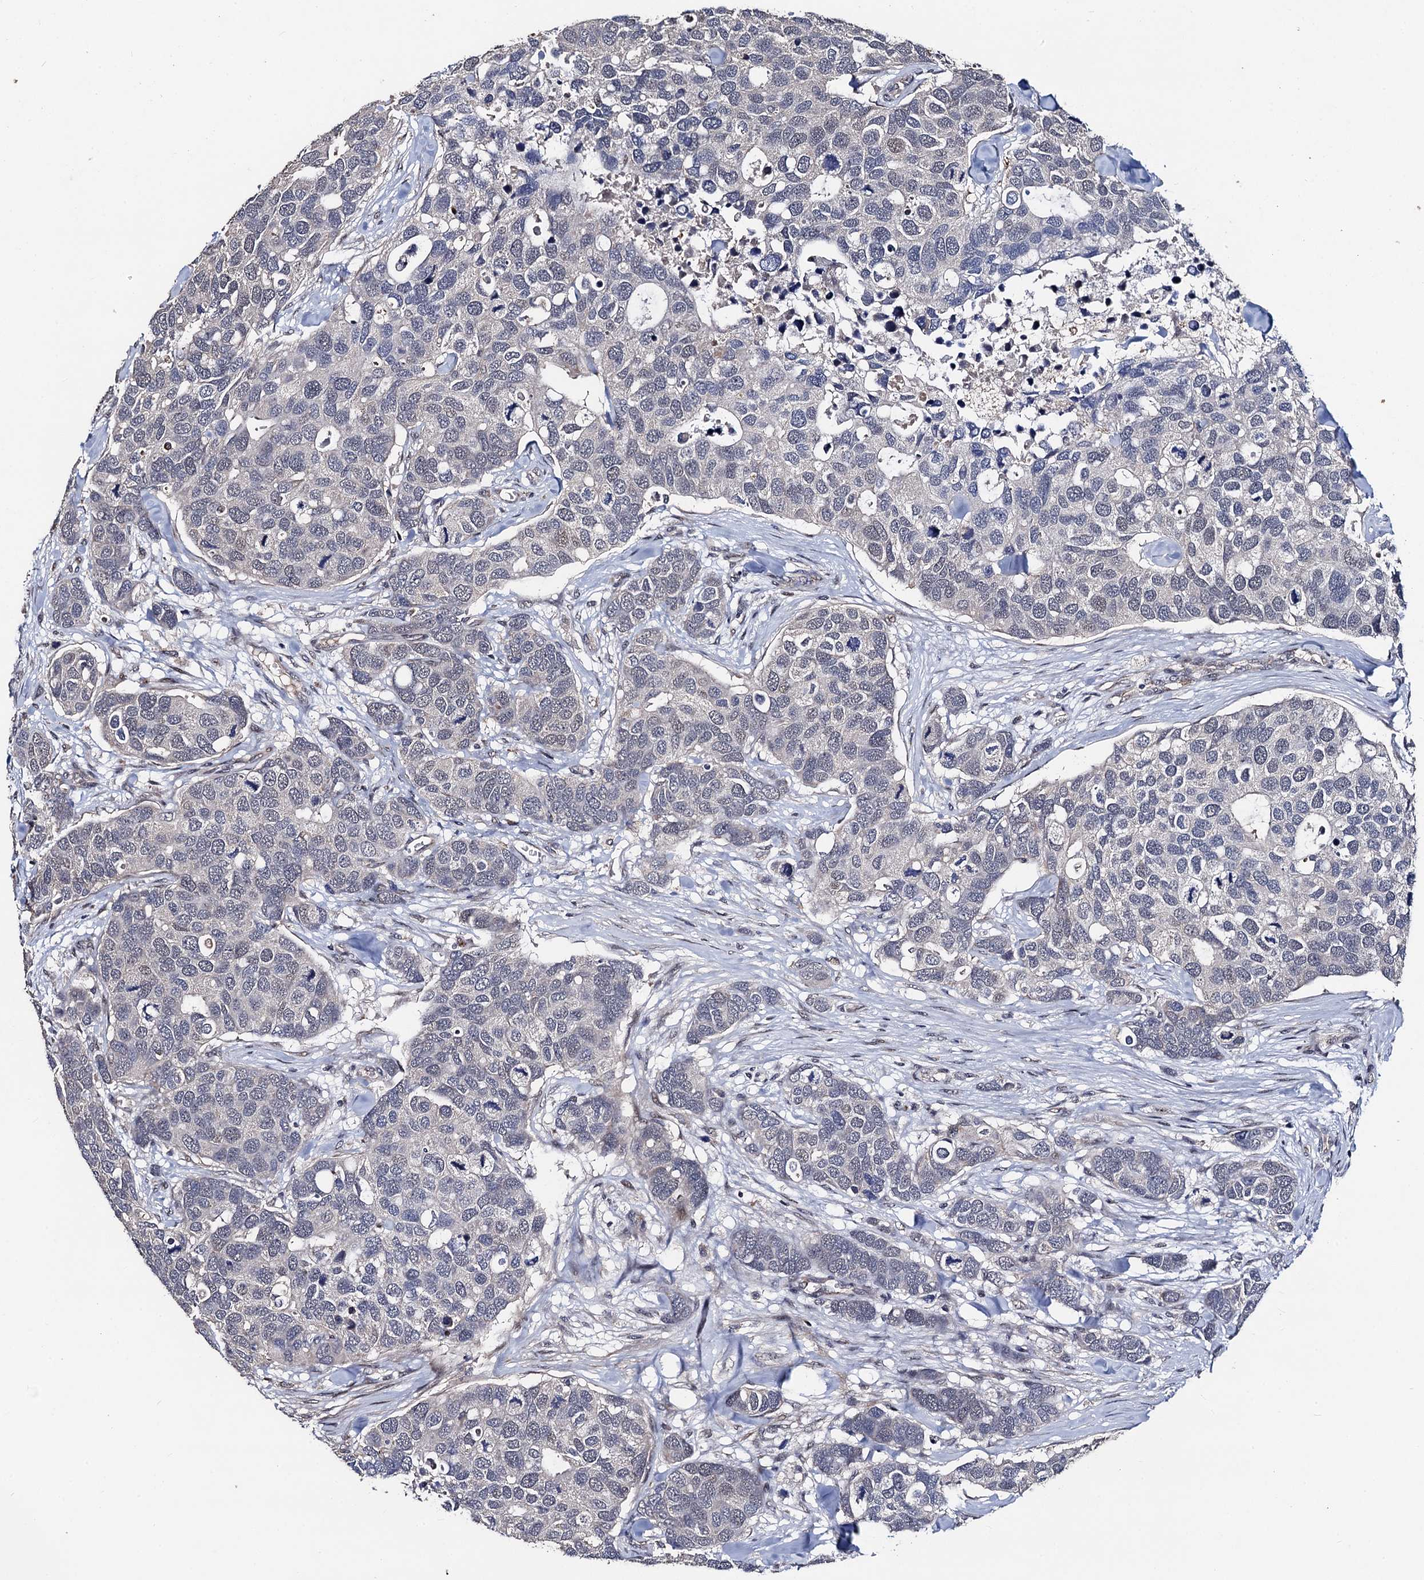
{"staining": {"intensity": "negative", "quantity": "none", "location": "none"}, "tissue": "breast cancer", "cell_type": "Tumor cells", "image_type": "cancer", "snomed": [{"axis": "morphology", "description": "Duct carcinoma"}, {"axis": "topography", "description": "Breast"}], "caption": "Histopathology image shows no significant protein positivity in tumor cells of breast cancer (infiltrating ductal carcinoma).", "gene": "PPTC7", "patient": {"sex": "female", "age": 83}}